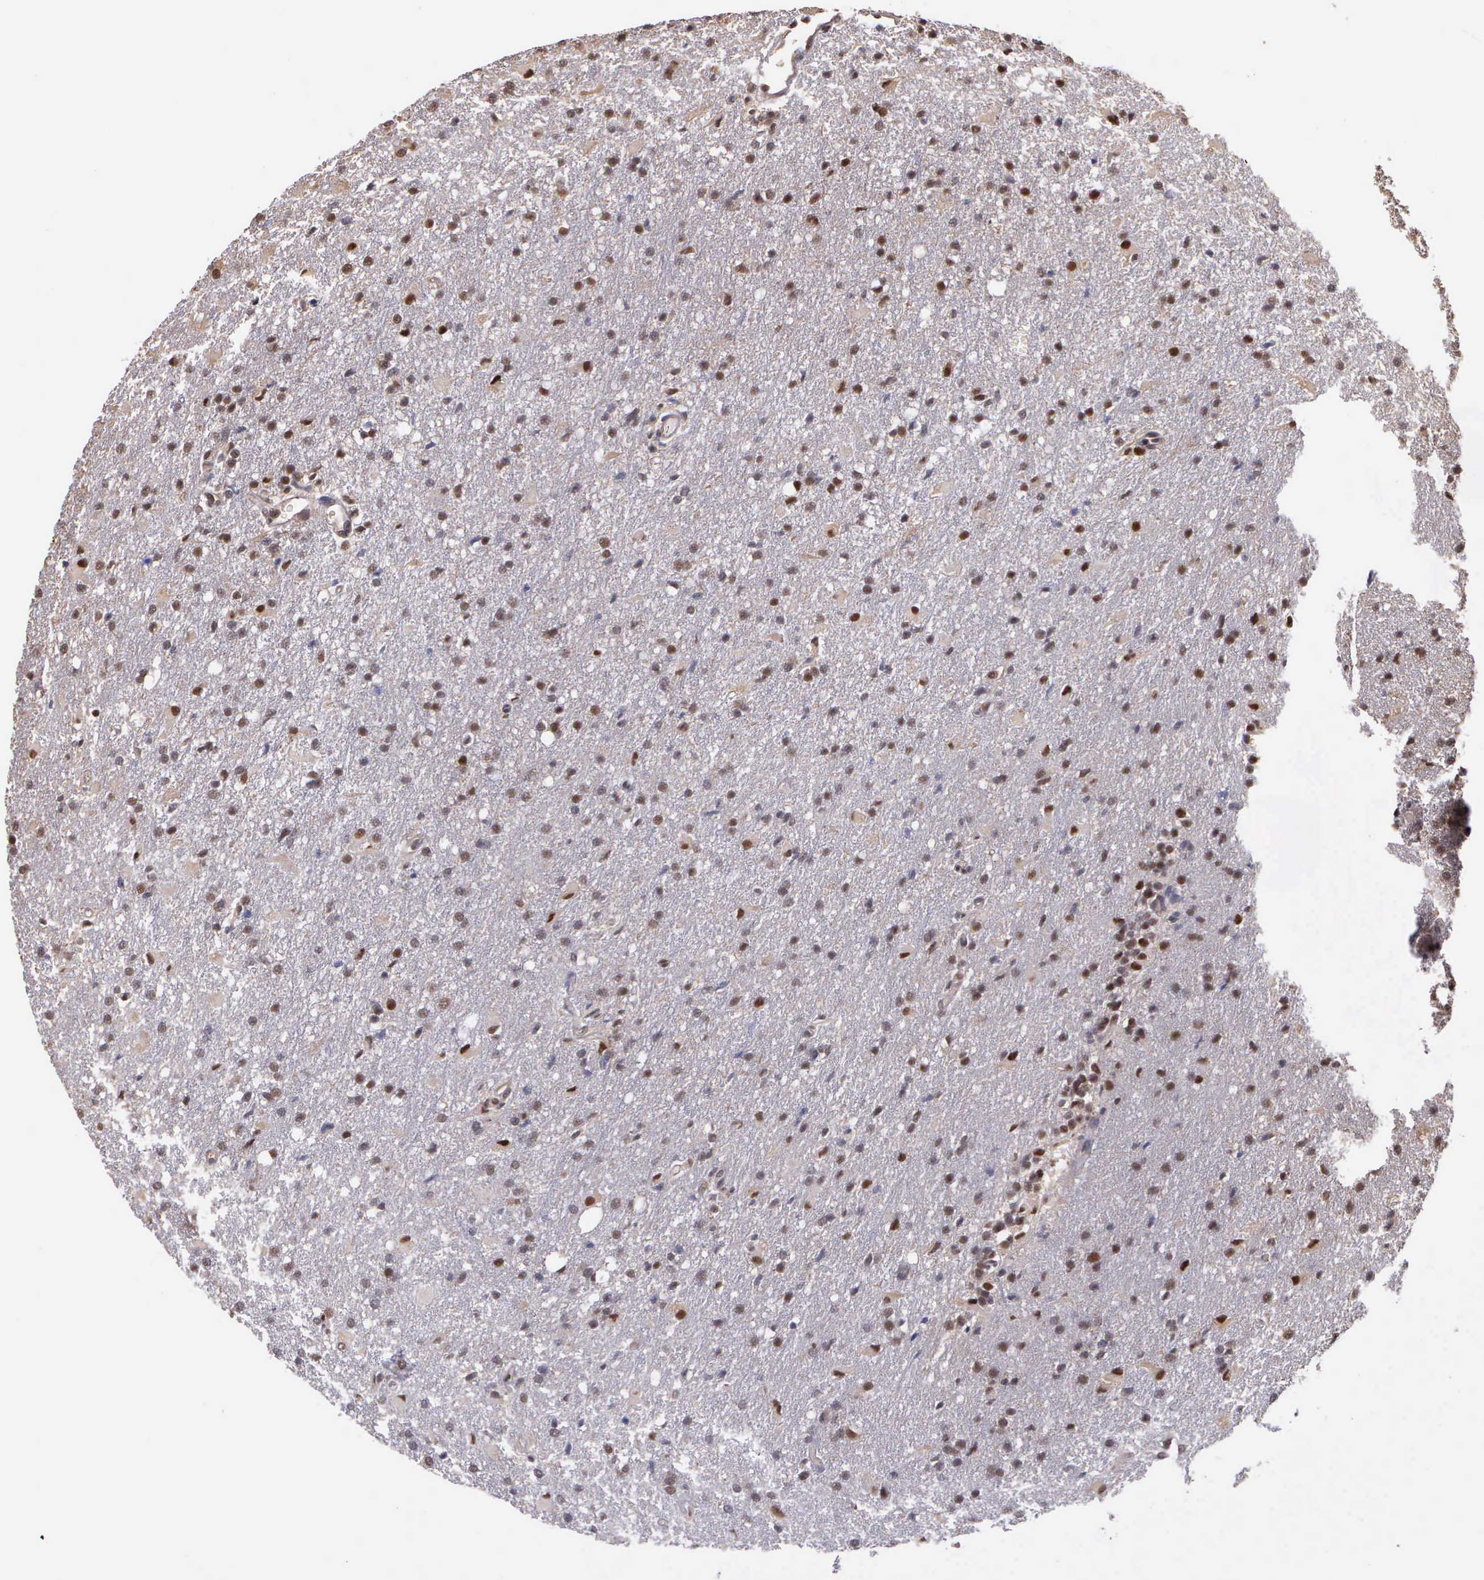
{"staining": {"intensity": "weak", "quantity": ">75%", "location": "cytoplasmic/membranous,nuclear"}, "tissue": "glioma", "cell_type": "Tumor cells", "image_type": "cancer", "snomed": [{"axis": "morphology", "description": "Glioma, malignant, High grade"}, {"axis": "topography", "description": "Brain"}], "caption": "High-grade glioma (malignant) stained for a protein exhibits weak cytoplasmic/membranous and nuclear positivity in tumor cells.", "gene": "PSMC1", "patient": {"sex": "male", "age": 68}}